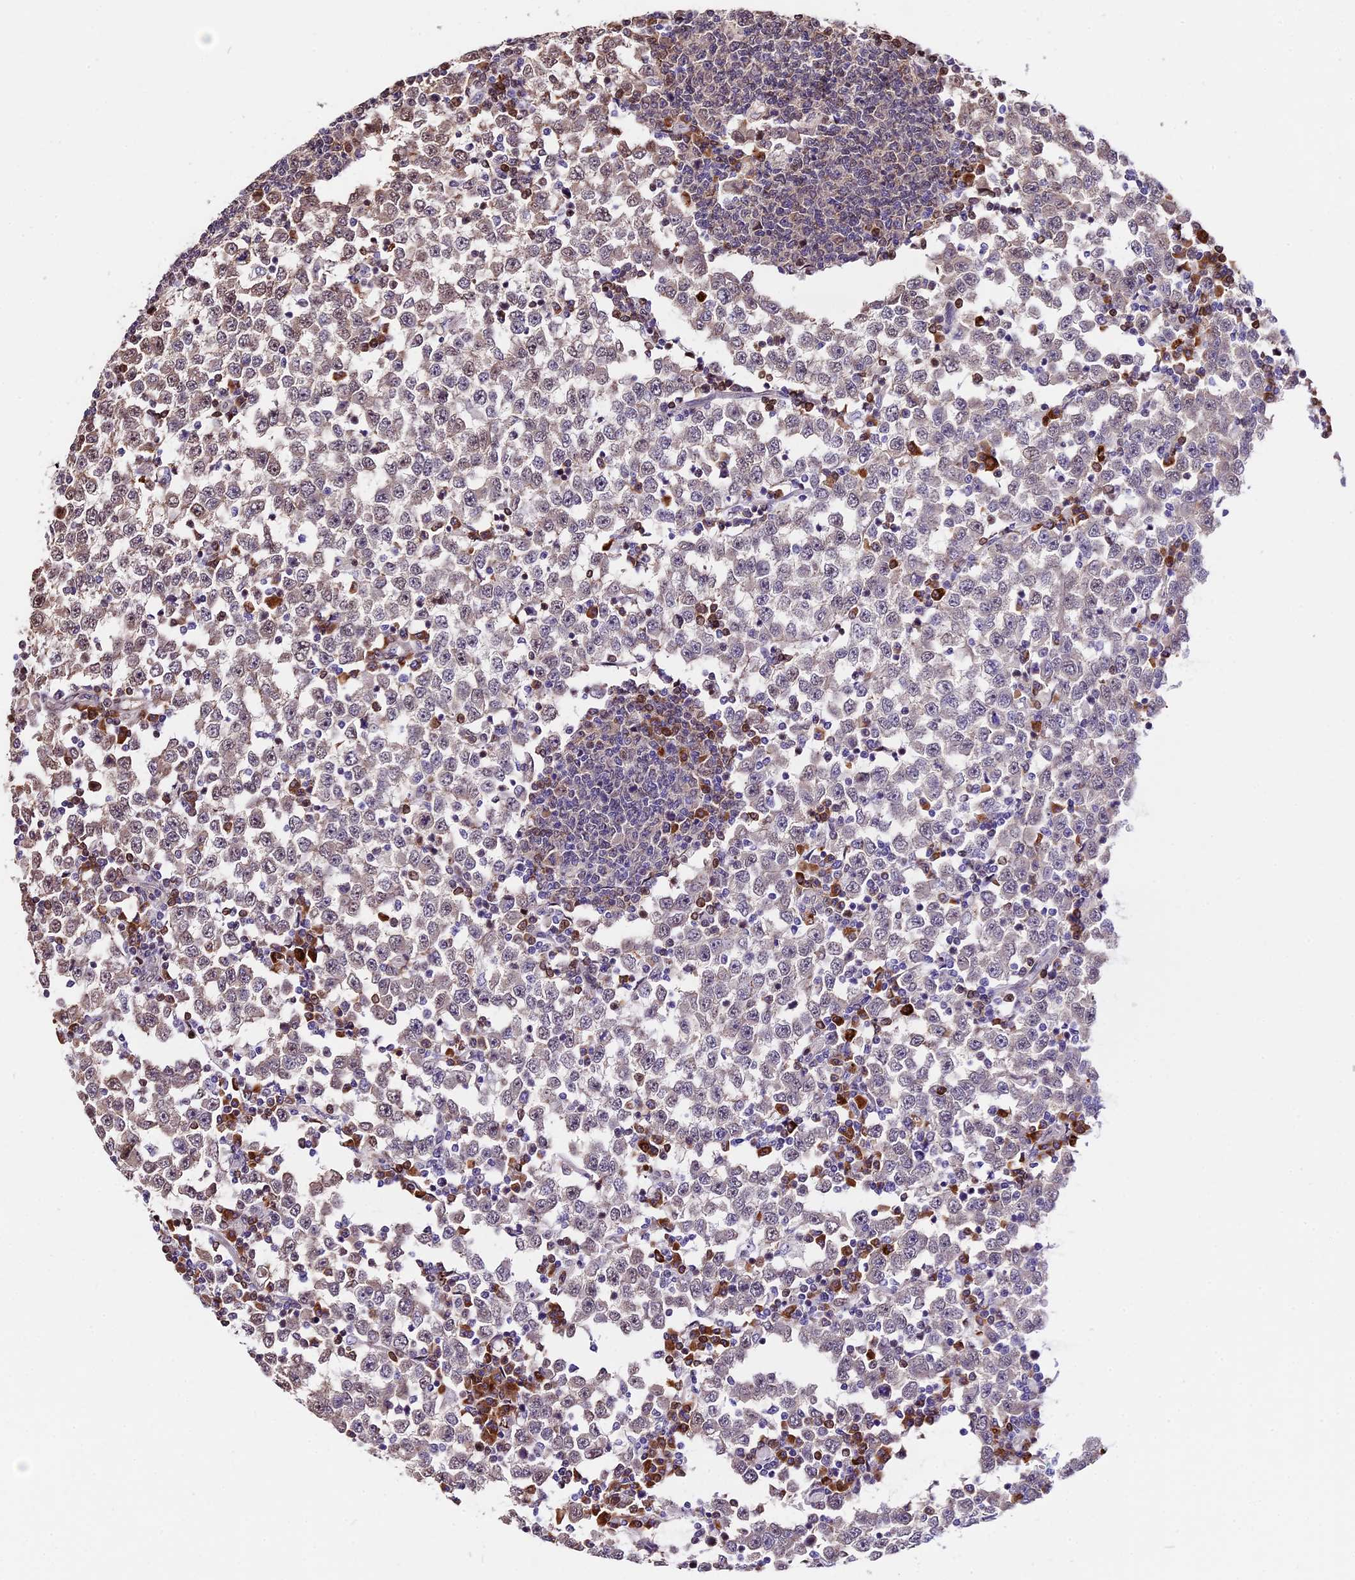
{"staining": {"intensity": "moderate", "quantity": "<25%", "location": "cytoplasmic/membranous,nuclear"}, "tissue": "testis cancer", "cell_type": "Tumor cells", "image_type": "cancer", "snomed": [{"axis": "morphology", "description": "Seminoma, NOS"}, {"axis": "topography", "description": "Testis"}], "caption": "An IHC micrograph of tumor tissue is shown. Protein staining in brown highlights moderate cytoplasmic/membranous and nuclear positivity in testis seminoma within tumor cells.", "gene": "HERPUD1", "patient": {"sex": "male", "age": 65}}